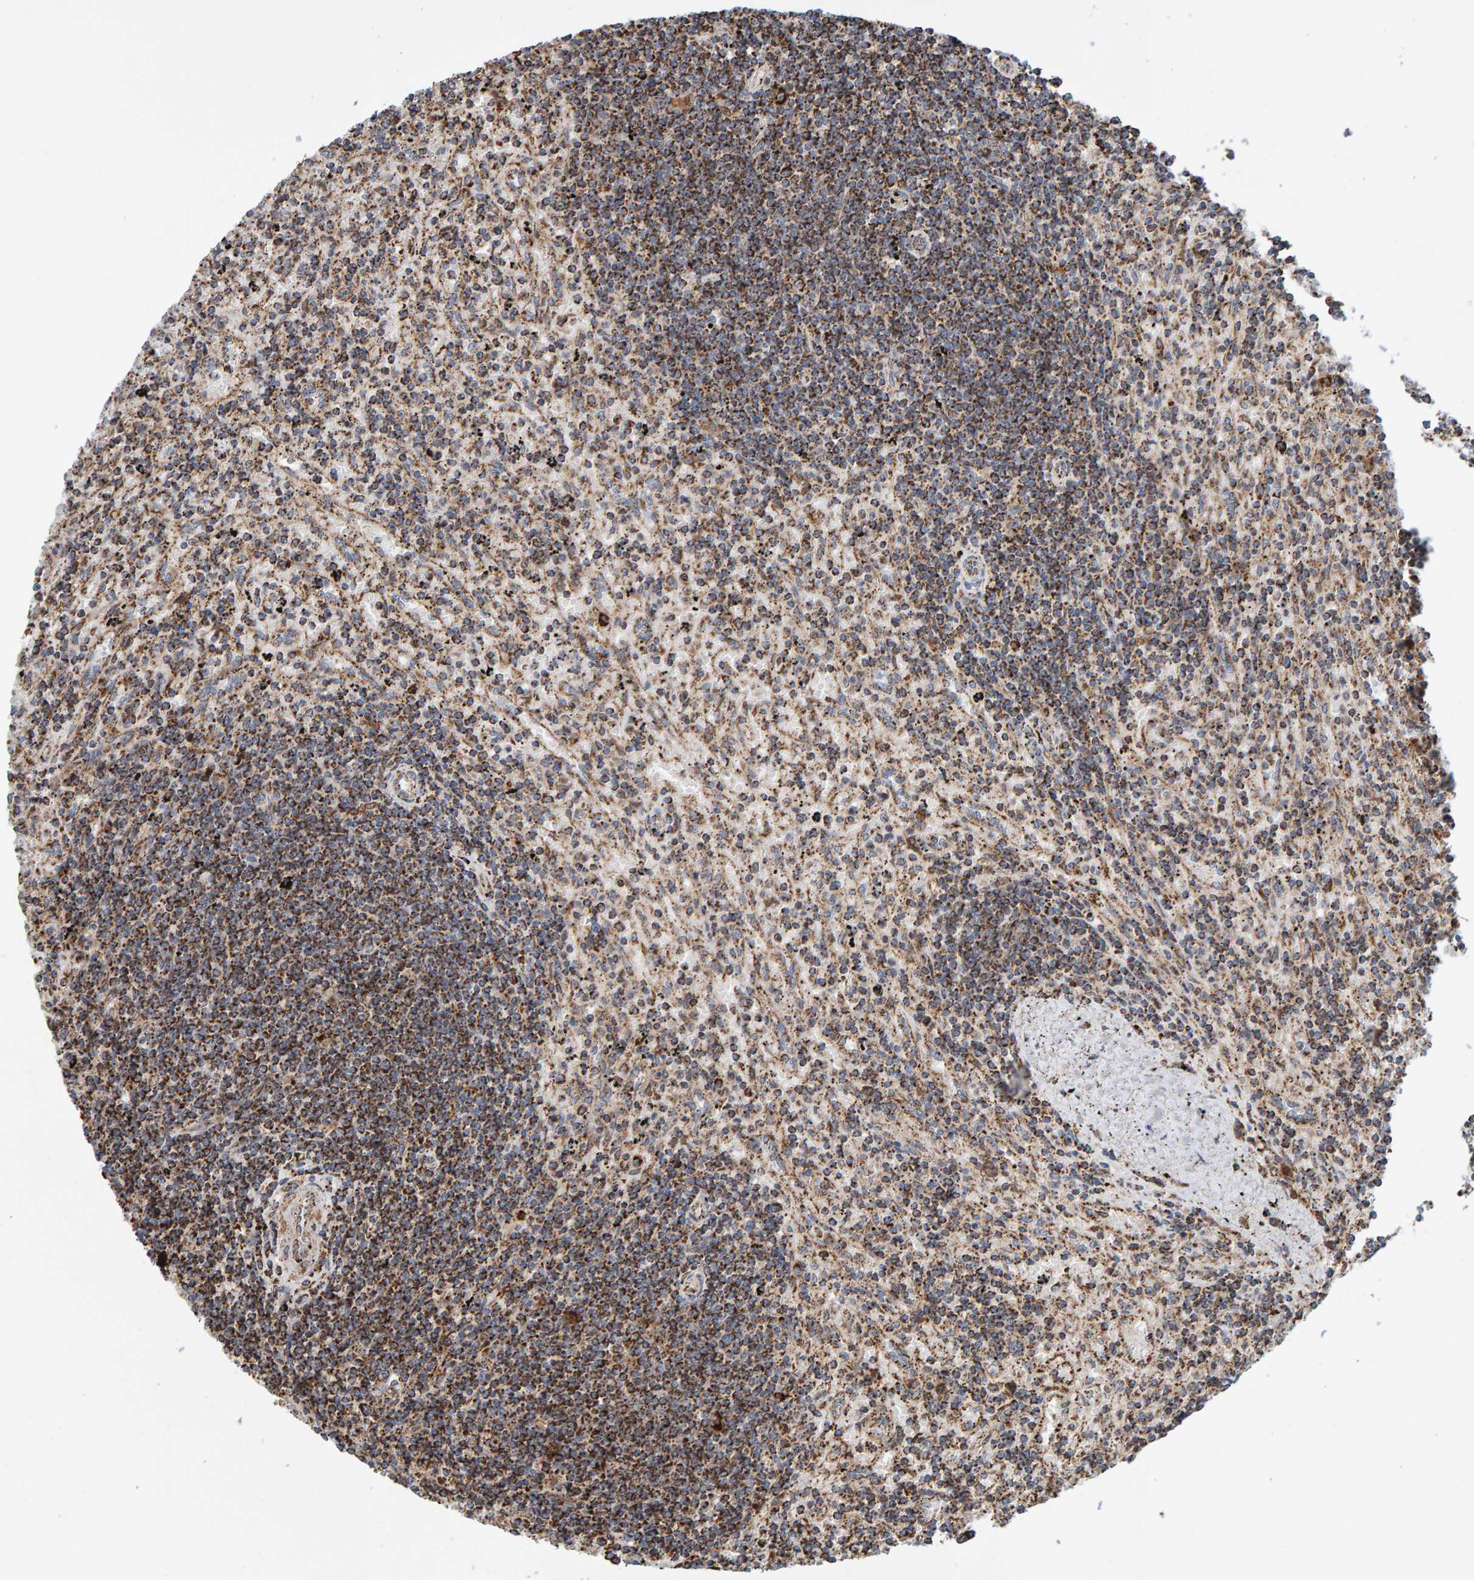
{"staining": {"intensity": "moderate", "quantity": "25%-75%", "location": "cytoplasmic/membranous"}, "tissue": "lymphoma", "cell_type": "Tumor cells", "image_type": "cancer", "snomed": [{"axis": "morphology", "description": "Malignant lymphoma, non-Hodgkin's type, Low grade"}, {"axis": "topography", "description": "Spleen"}], "caption": "Low-grade malignant lymphoma, non-Hodgkin's type was stained to show a protein in brown. There is medium levels of moderate cytoplasmic/membranous expression in about 25%-75% of tumor cells. Nuclei are stained in blue.", "gene": "MRPL45", "patient": {"sex": "male", "age": 76}}